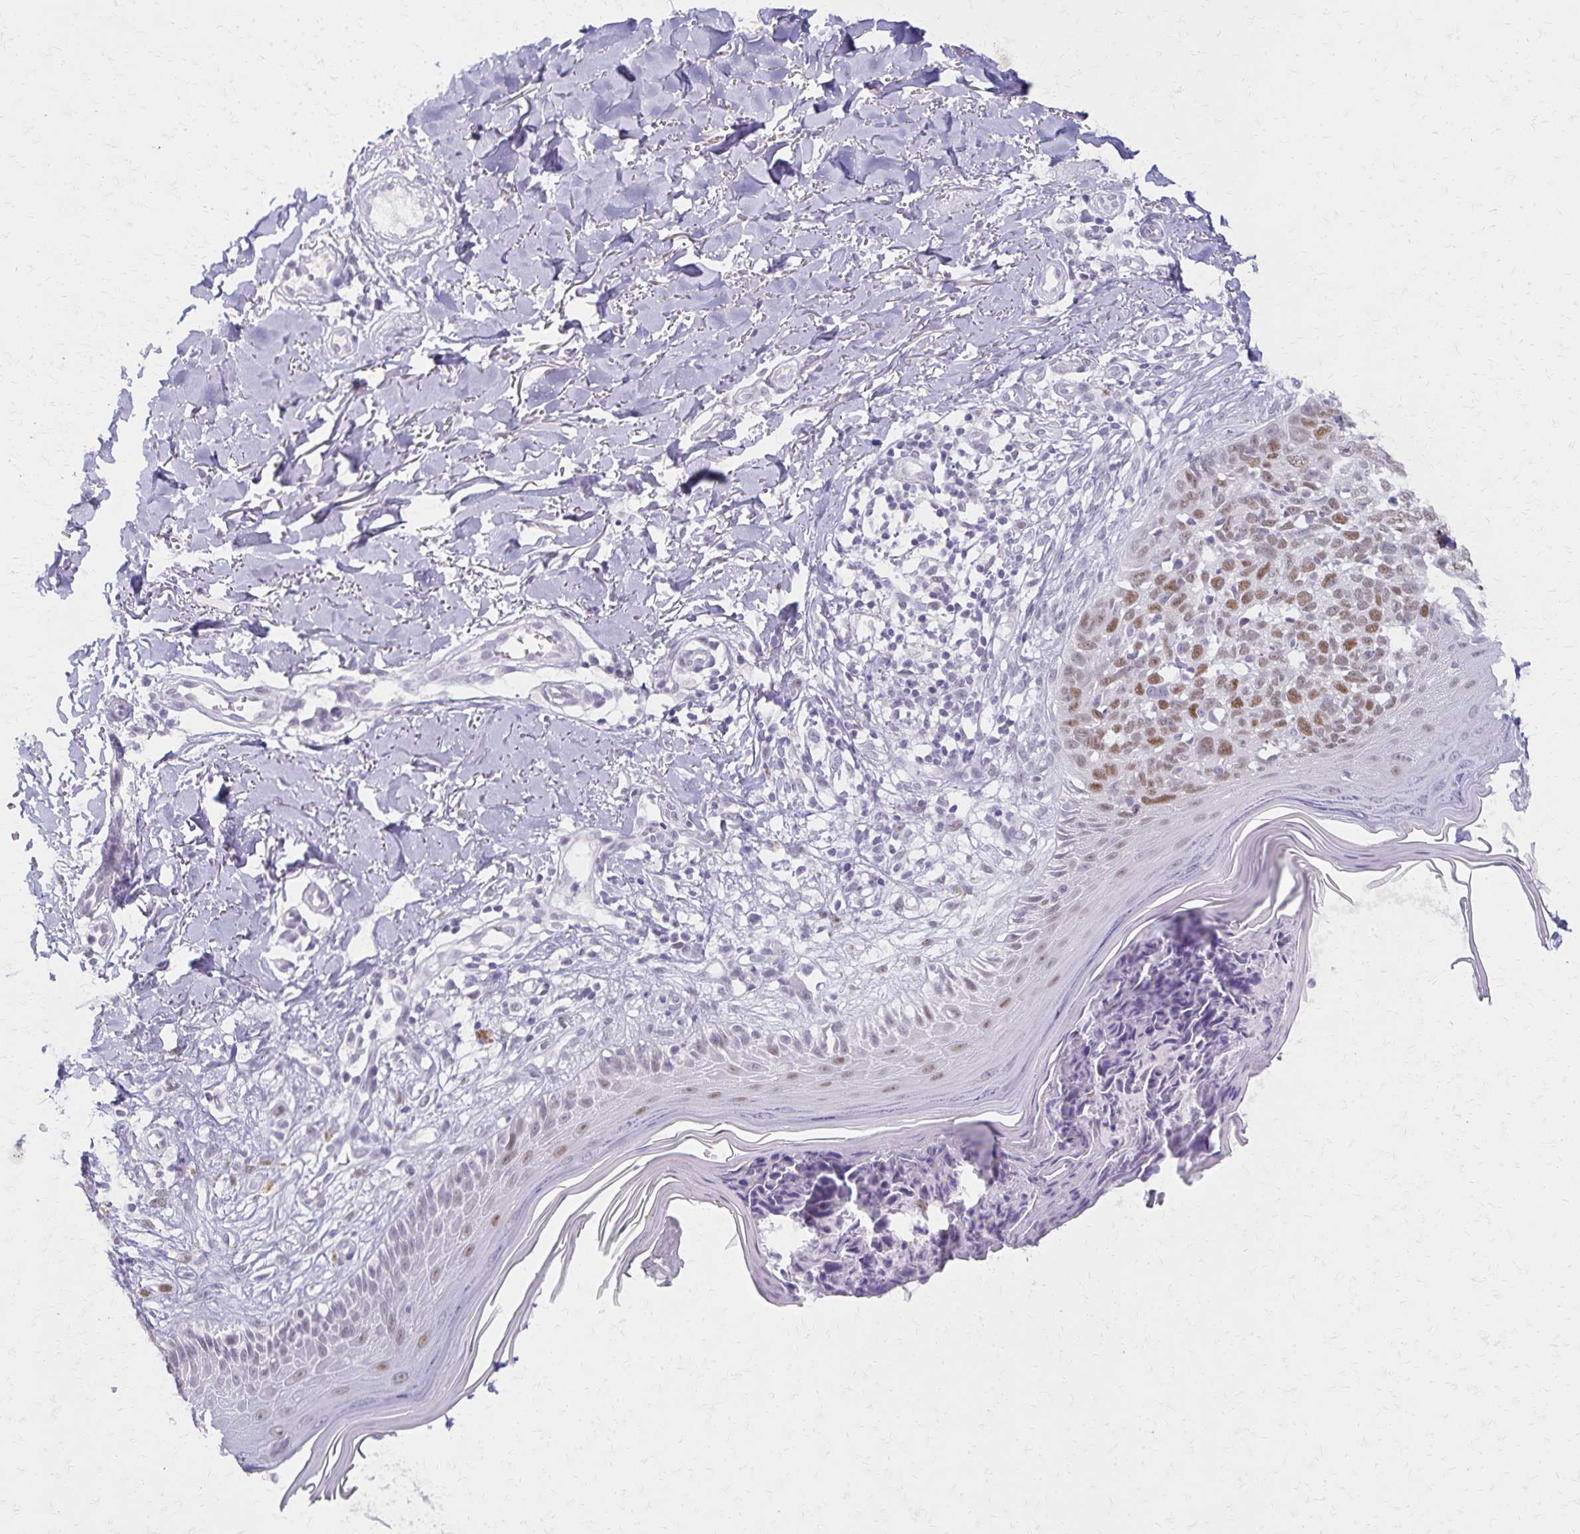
{"staining": {"intensity": "moderate", "quantity": ">75%", "location": "nuclear"}, "tissue": "skin cancer", "cell_type": "Tumor cells", "image_type": "cancer", "snomed": [{"axis": "morphology", "description": "Basal cell carcinoma"}, {"axis": "topography", "description": "Skin"}], "caption": "Tumor cells show moderate nuclear expression in about >75% of cells in basal cell carcinoma (skin).", "gene": "MORC4", "patient": {"sex": "female", "age": 45}}